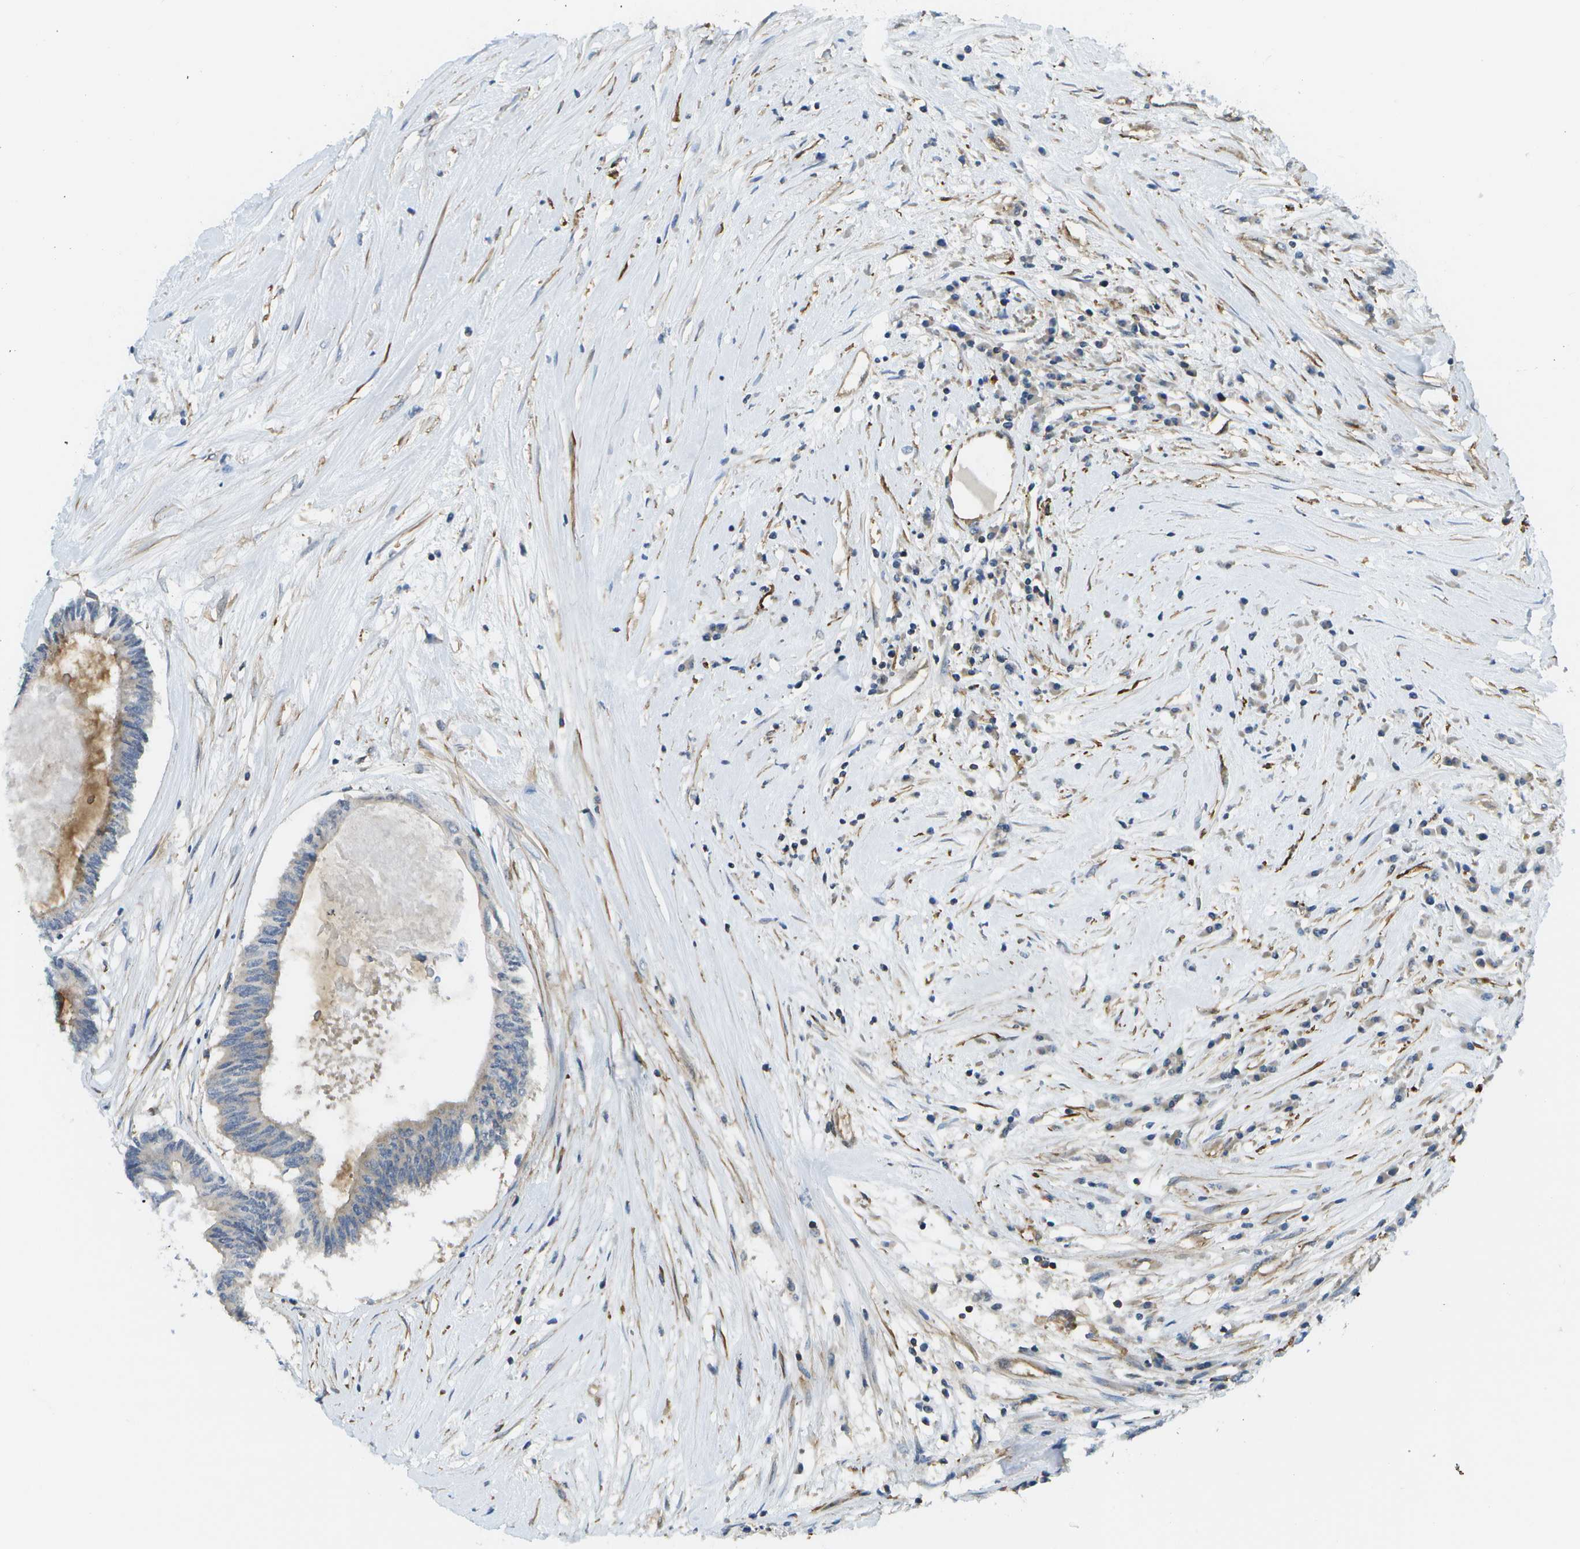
{"staining": {"intensity": "negative", "quantity": "none", "location": "none"}, "tissue": "colorectal cancer", "cell_type": "Tumor cells", "image_type": "cancer", "snomed": [{"axis": "morphology", "description": "Adenocarcinoma, NOS"}, {"axis": "topography", "description": "Rectum"}], "caption": "DAB (3,3'-diaminobenzidine) immunohistochemical staining of human colorectal cancer demonstrates no significant staining in tumor cells.", "gene": "KIAA0040", "patient": {"sex": "male", "age": 63}}